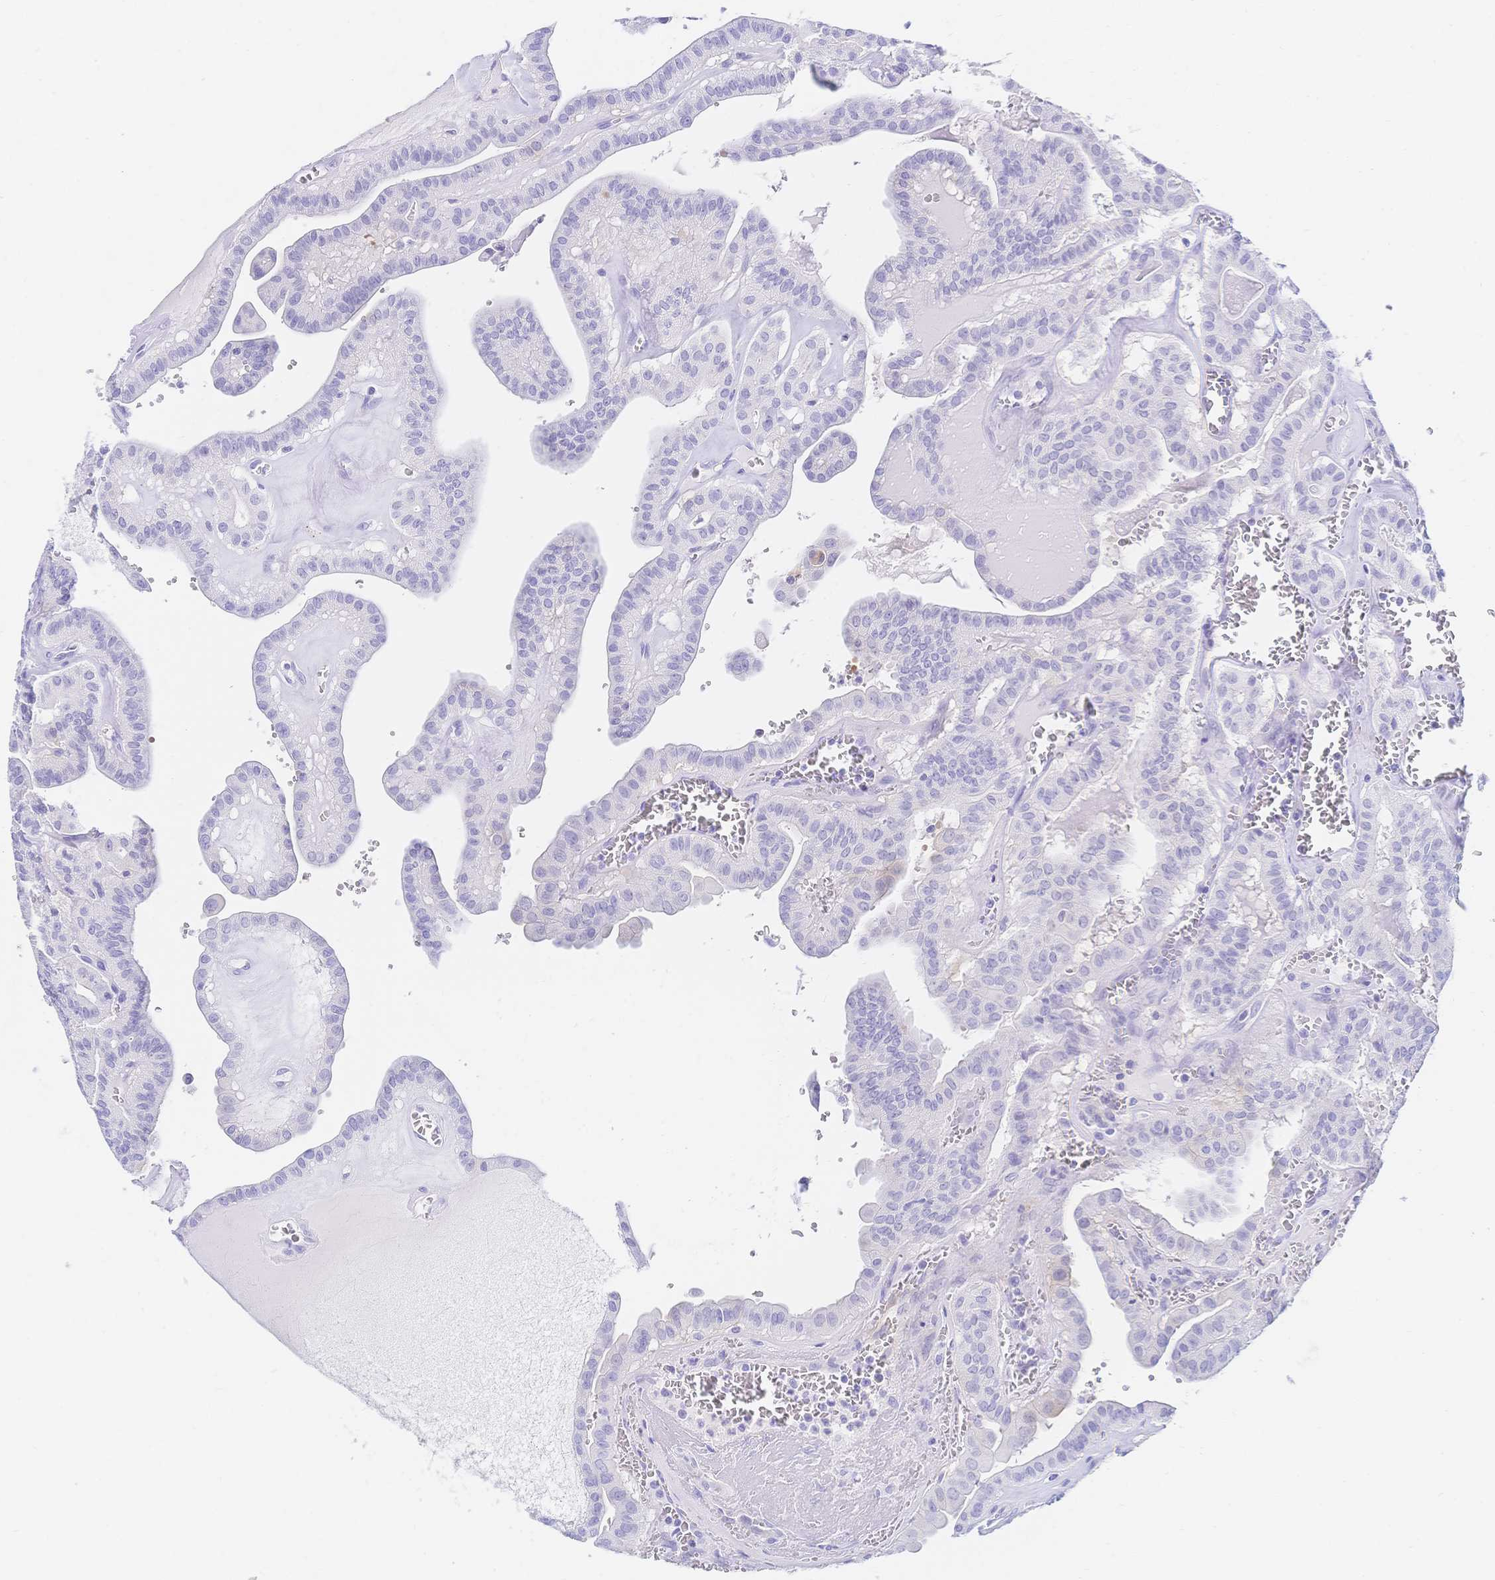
{"staining": {"intensity": "negative", "quantity": "none", "location": "none"}, "tissue": "thyroid cancer", "cell_type": "Tumor cells", "image_type": "cancer", "snomed": [{"axis": "morphology", "description": "Papillary adenocarcinoma, NOS"}, {"axis": "topography", "description": "Thyroid gland"}], "caption": "There is no significant staining in tumor cells of thyroid cancer. The staining was performed using DAB to visualize the protein expression in brown, while the nuclei were stained in blue with hematoxylin (Magnification: 20x).", "gene": "RRM1", "patient": {"sex": "male", "age": 52}}